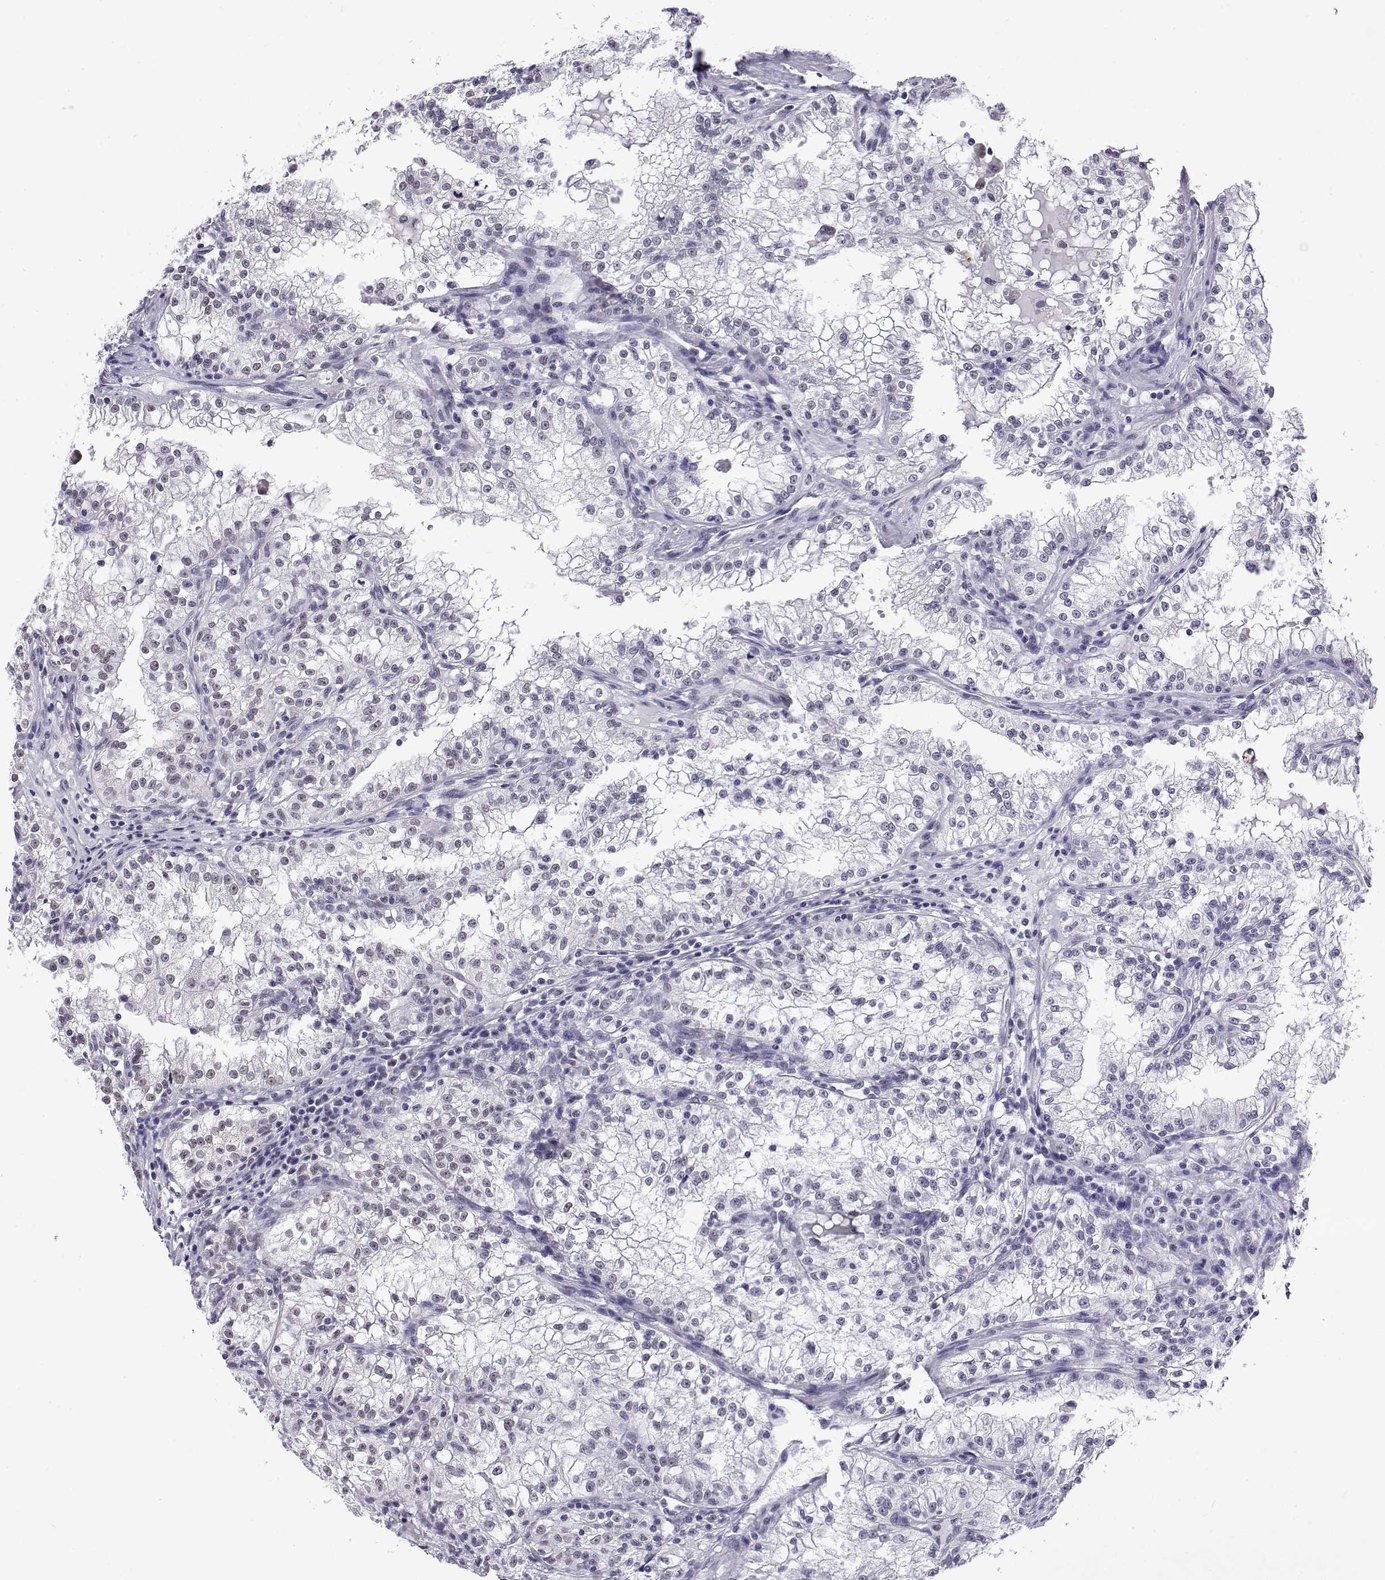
{"staining": {"intensity": "negative", "quantity": "none", "location": "none"}, "tissue": "renal cancer", "cell_type": "Tumor cells", "image_type": "cancer", "snomed": [{"axis": "morphology", "description": "Adenocarcinoma, NOS"}, {"axis": "topography", "description": "Kidney"}], "caption": "This photomicrograph is of renal cancer (adenocarcinoma) stained with immunohistochemistry (IHC) to label a protein in brown with the nuclei are counter-stained blue. There is no positivity in tumor cells.", "gene": "POLDIP3", "patient": {"sex": "male", "age": 36}}